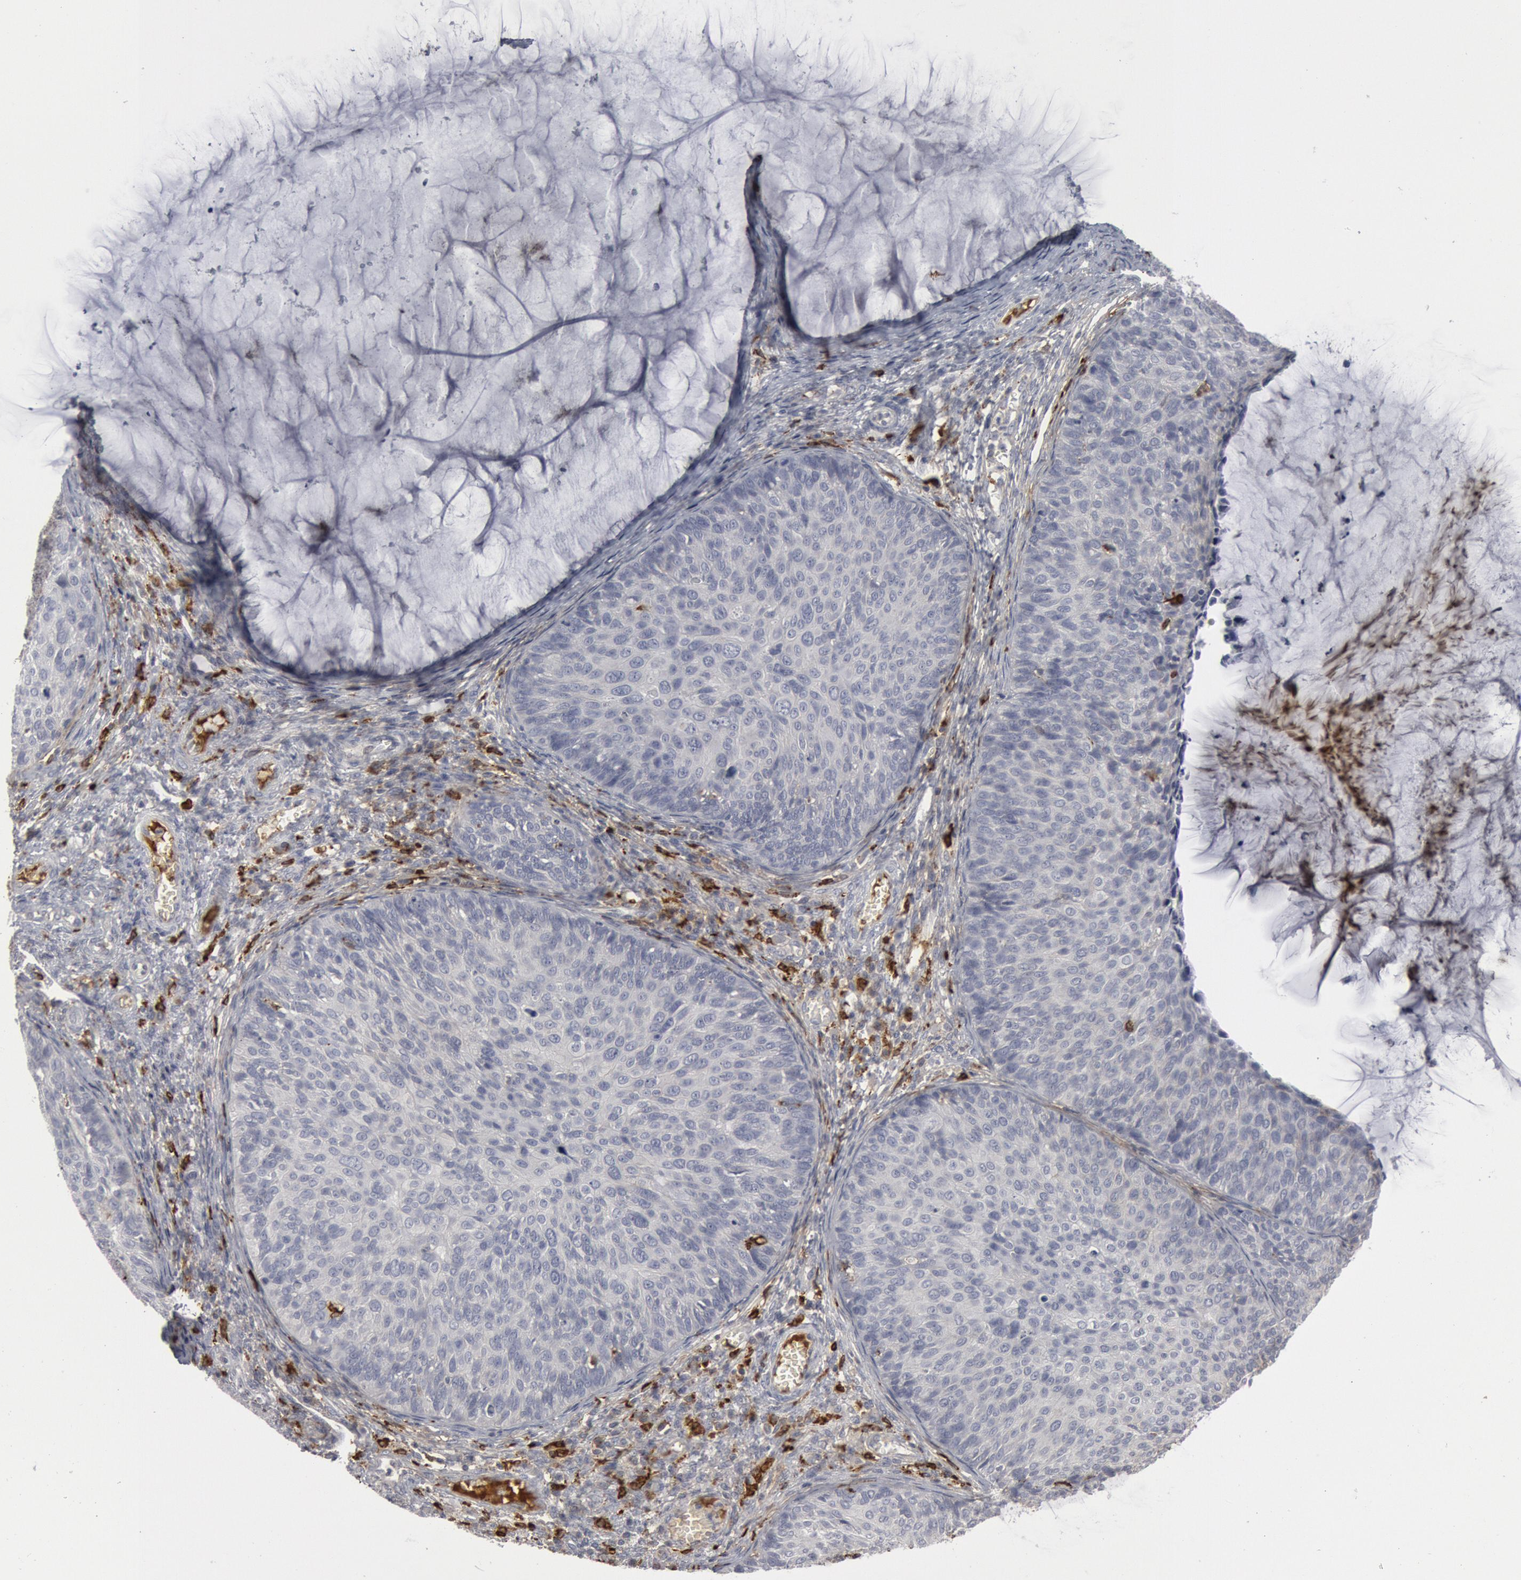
{"staining": {"intensity": "negative", "quantity": "none", "location": "none"}, "tissue": "cervical cancer", "cell_type": "Tumor cells", "image_type": "cancer", "snomed": [{"axis": "morphology", "description": "Squamous cell carcinoma, NOS"}, {"axis": "topography", "description": "Cervix"}], "caption": "This is an IHC micrograph of human cervical squamous cell carcinoma. There is no staining in tumor cells.", "gene": "C1QC", "patient": {"sex": "female", "age": 36}}